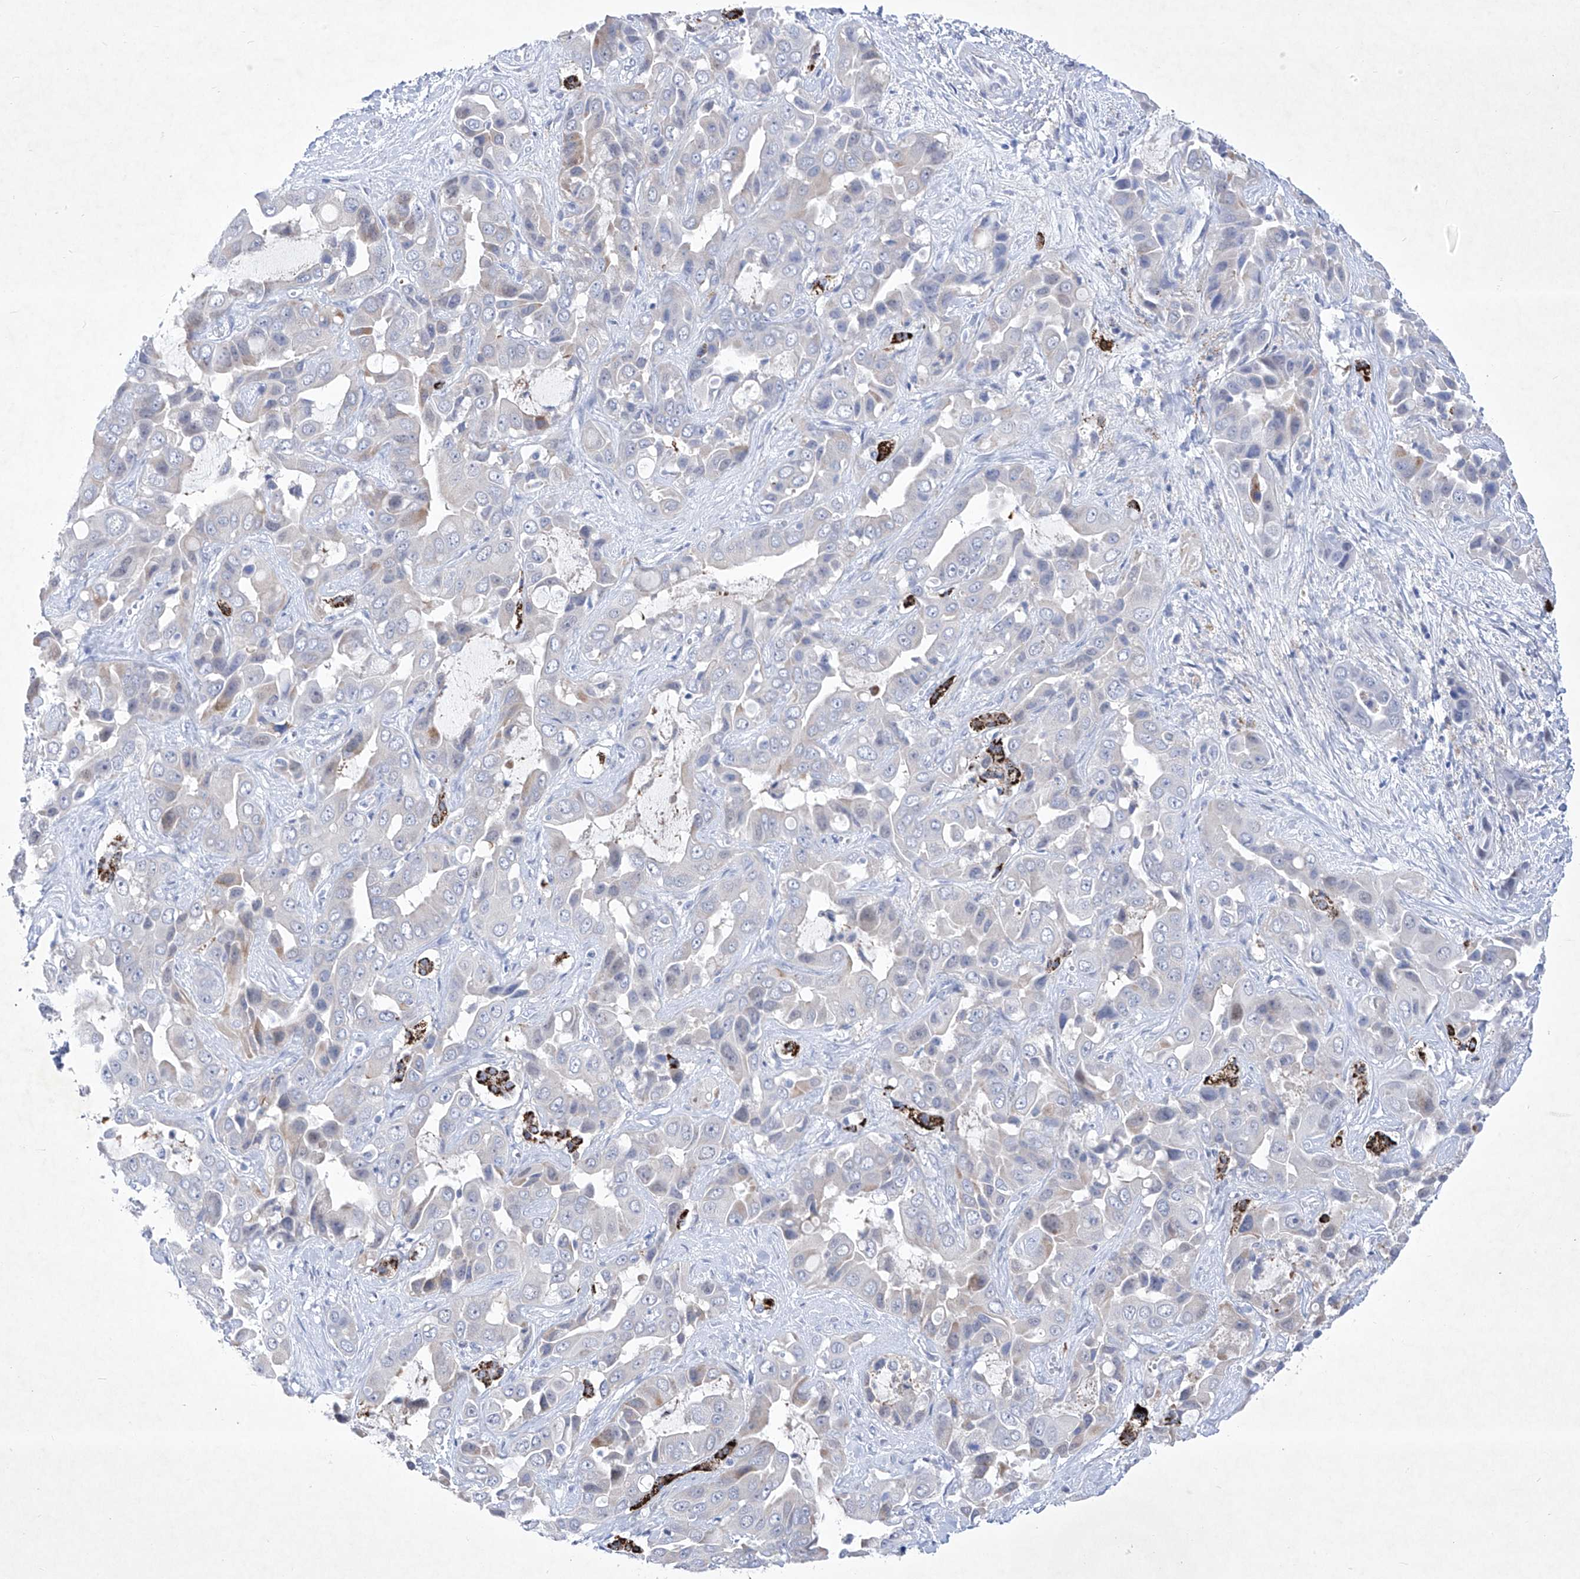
{"staining": {"intensity": "negative", "quantity": "none", "location": "none"}, "tissue": "liver cancer", "cell_type": "Tumor cells", "image_type": "cancer", "snomed": [{"axis": "morphology", "description": "Cholangiocarcinoma"}, {"axis": "topography", "description": "Liver"}], "caption": "This is an immunohistochemistry (IHC) image of liver cholangiocarcinoma. There is no expression in tumor cells.", "gene": "C1orf87", "patient": {"sex": "female", "age": 52}}